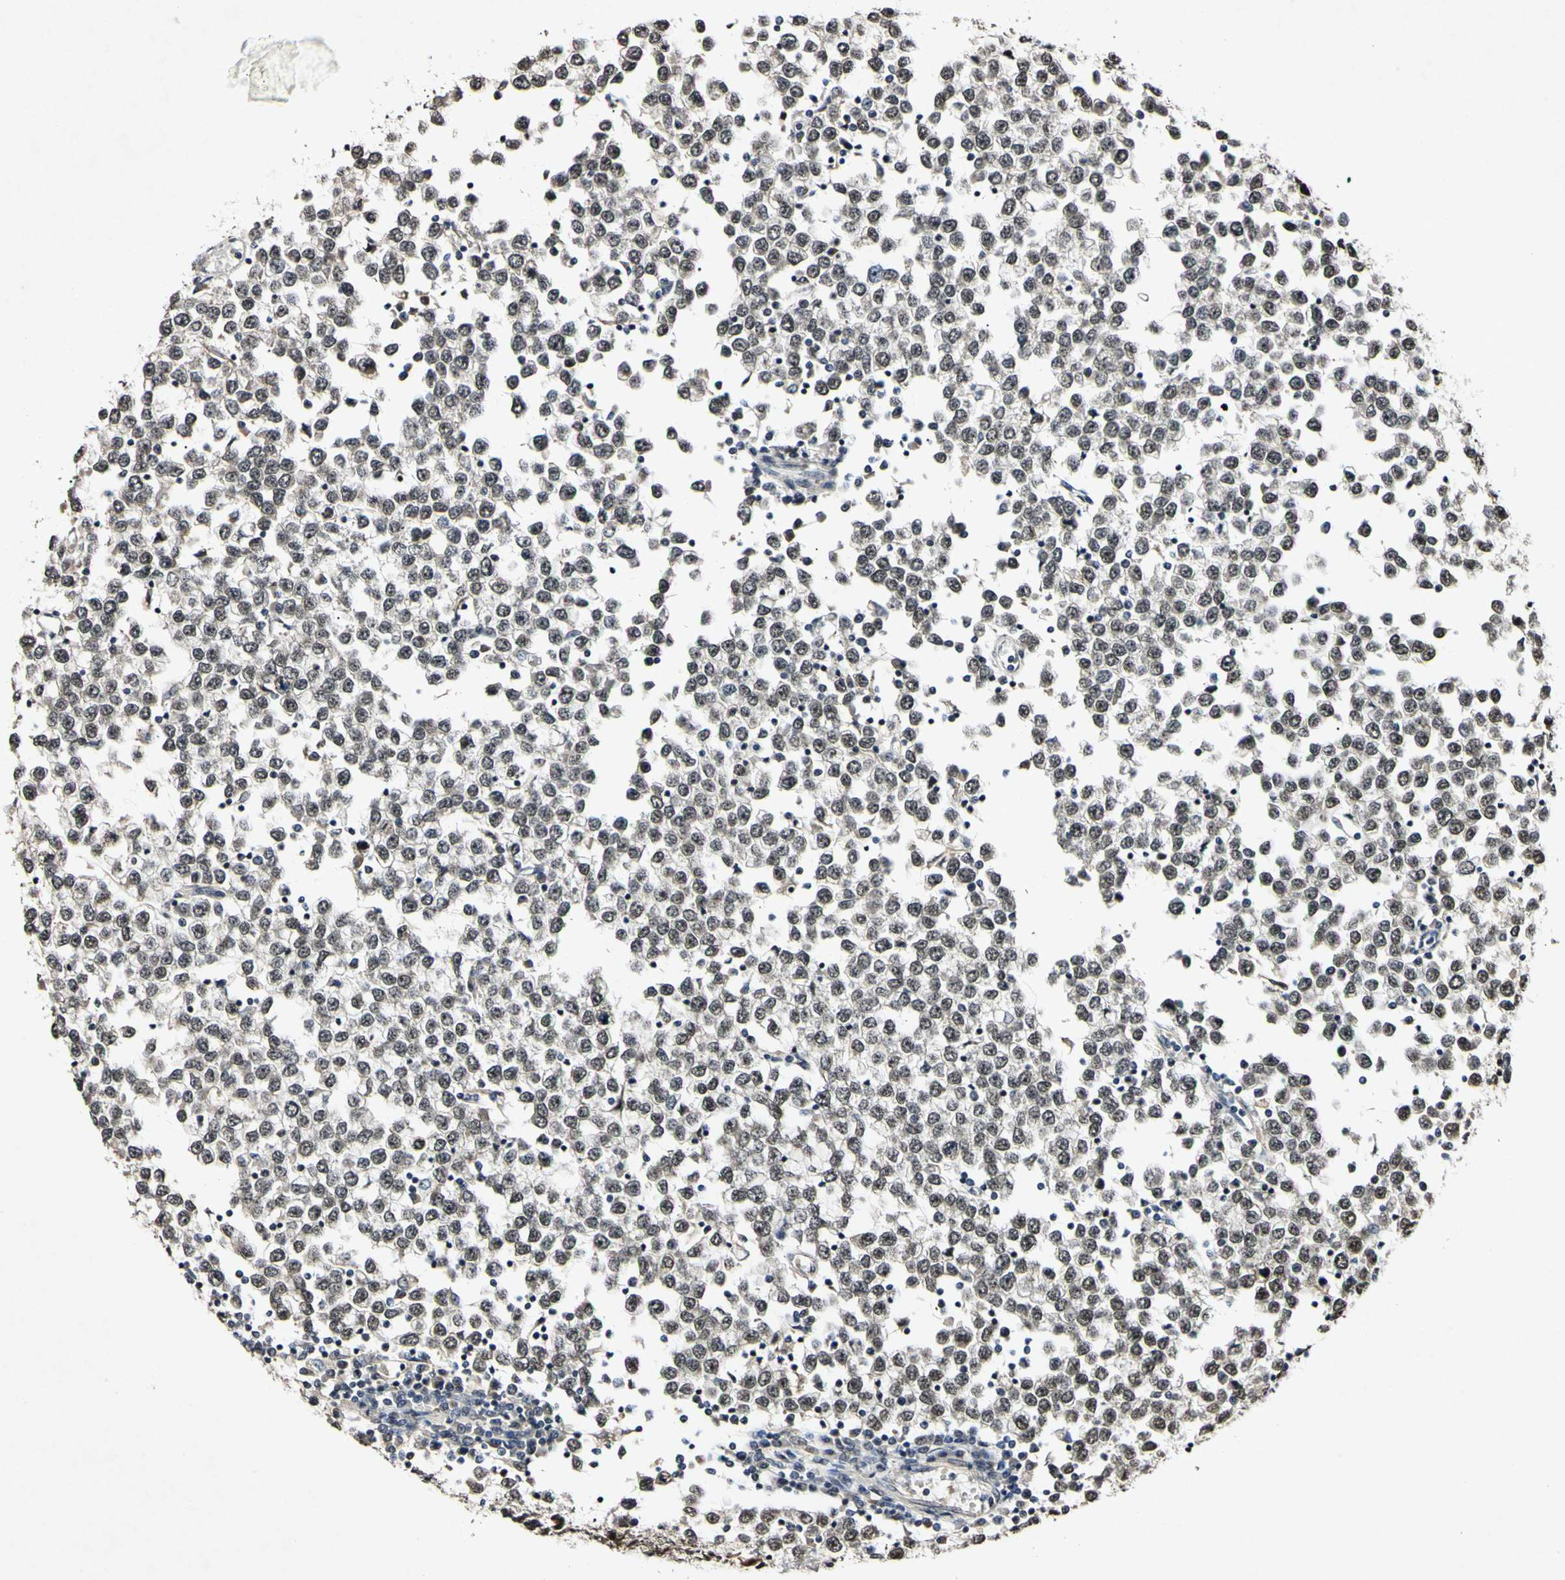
{"staining": {"intensity": "weak", "quantity": "25%-75%", "location": "nuclear"}, "tissue": "testis cancer", "cell_type": "Tumor cells", "image_type": "cancer", "snomed": [{"axis": "morphology", "description": "Seminoma, NOS"}, {"axis": "topography", "description": "Testis"}], "caption": "A brown stain shows weak nuclear staining of a protein in human testis cancer (seminoma) tumor cells.", "gene": "POLR2F", "patient": {"sex": "male", "age": 65}}